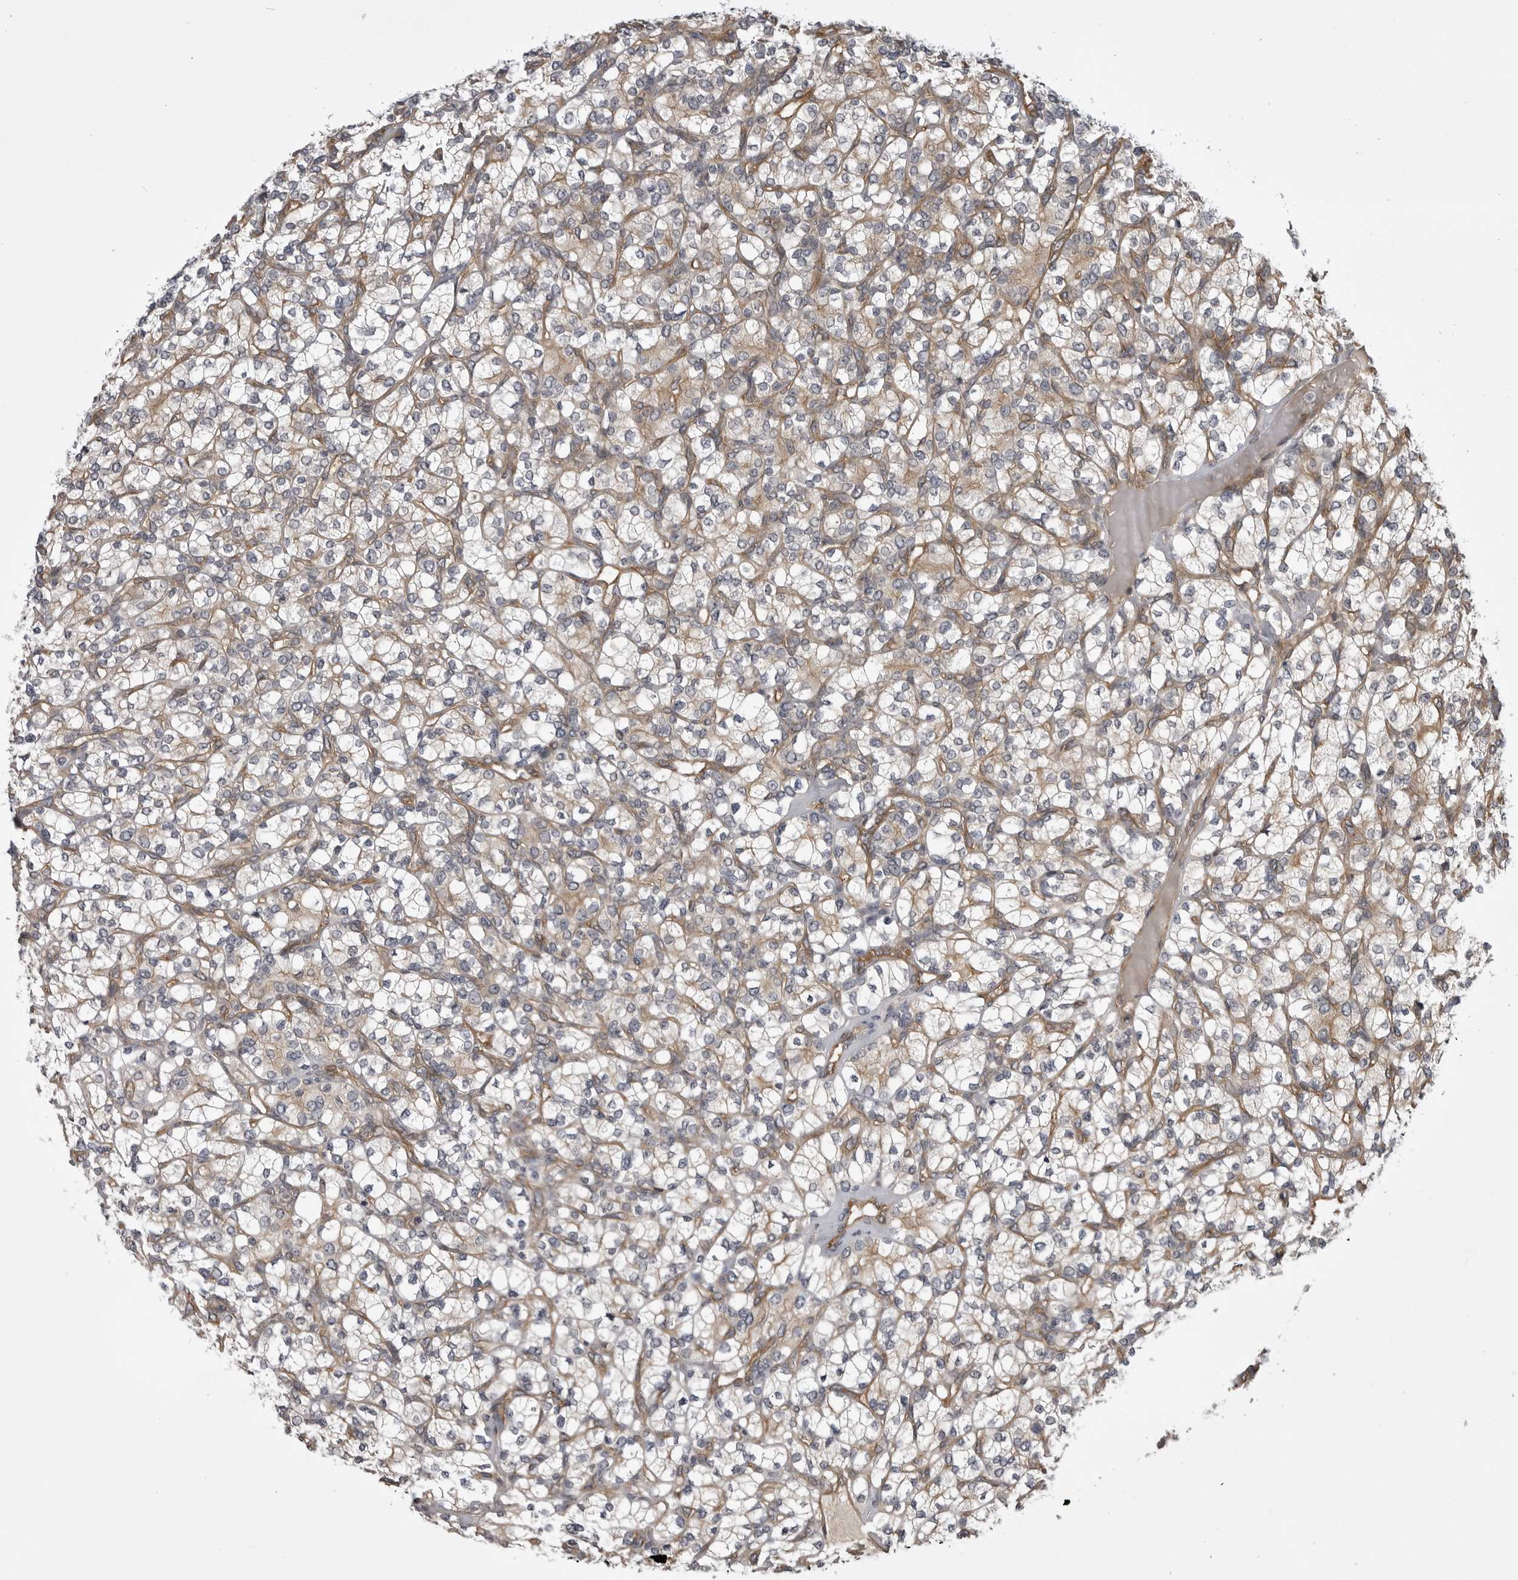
{"staining": {"intensity": "weak", "quantity": "25%-75%", "location": "cytoplasmic/membranous"}, "tissue": "renal cancer", "cell_type": "Tumor cells", "image_type": "cancer", "snomed": [{"axis": "morphology", "description": "Adenocarcinoma, NOS"}, {"axis": "topography", "description": "Kidney"}], "caption": "This micrograph displays immunohistochemistry (IHC) staining of renal cancer (adenocarcinoma), with low weak cytoplasmic/membranous positivity in approximately 25%-75% of tumor cells.", "gene": "LRRC45", "patient": {"sex": "male", "age": 77}}